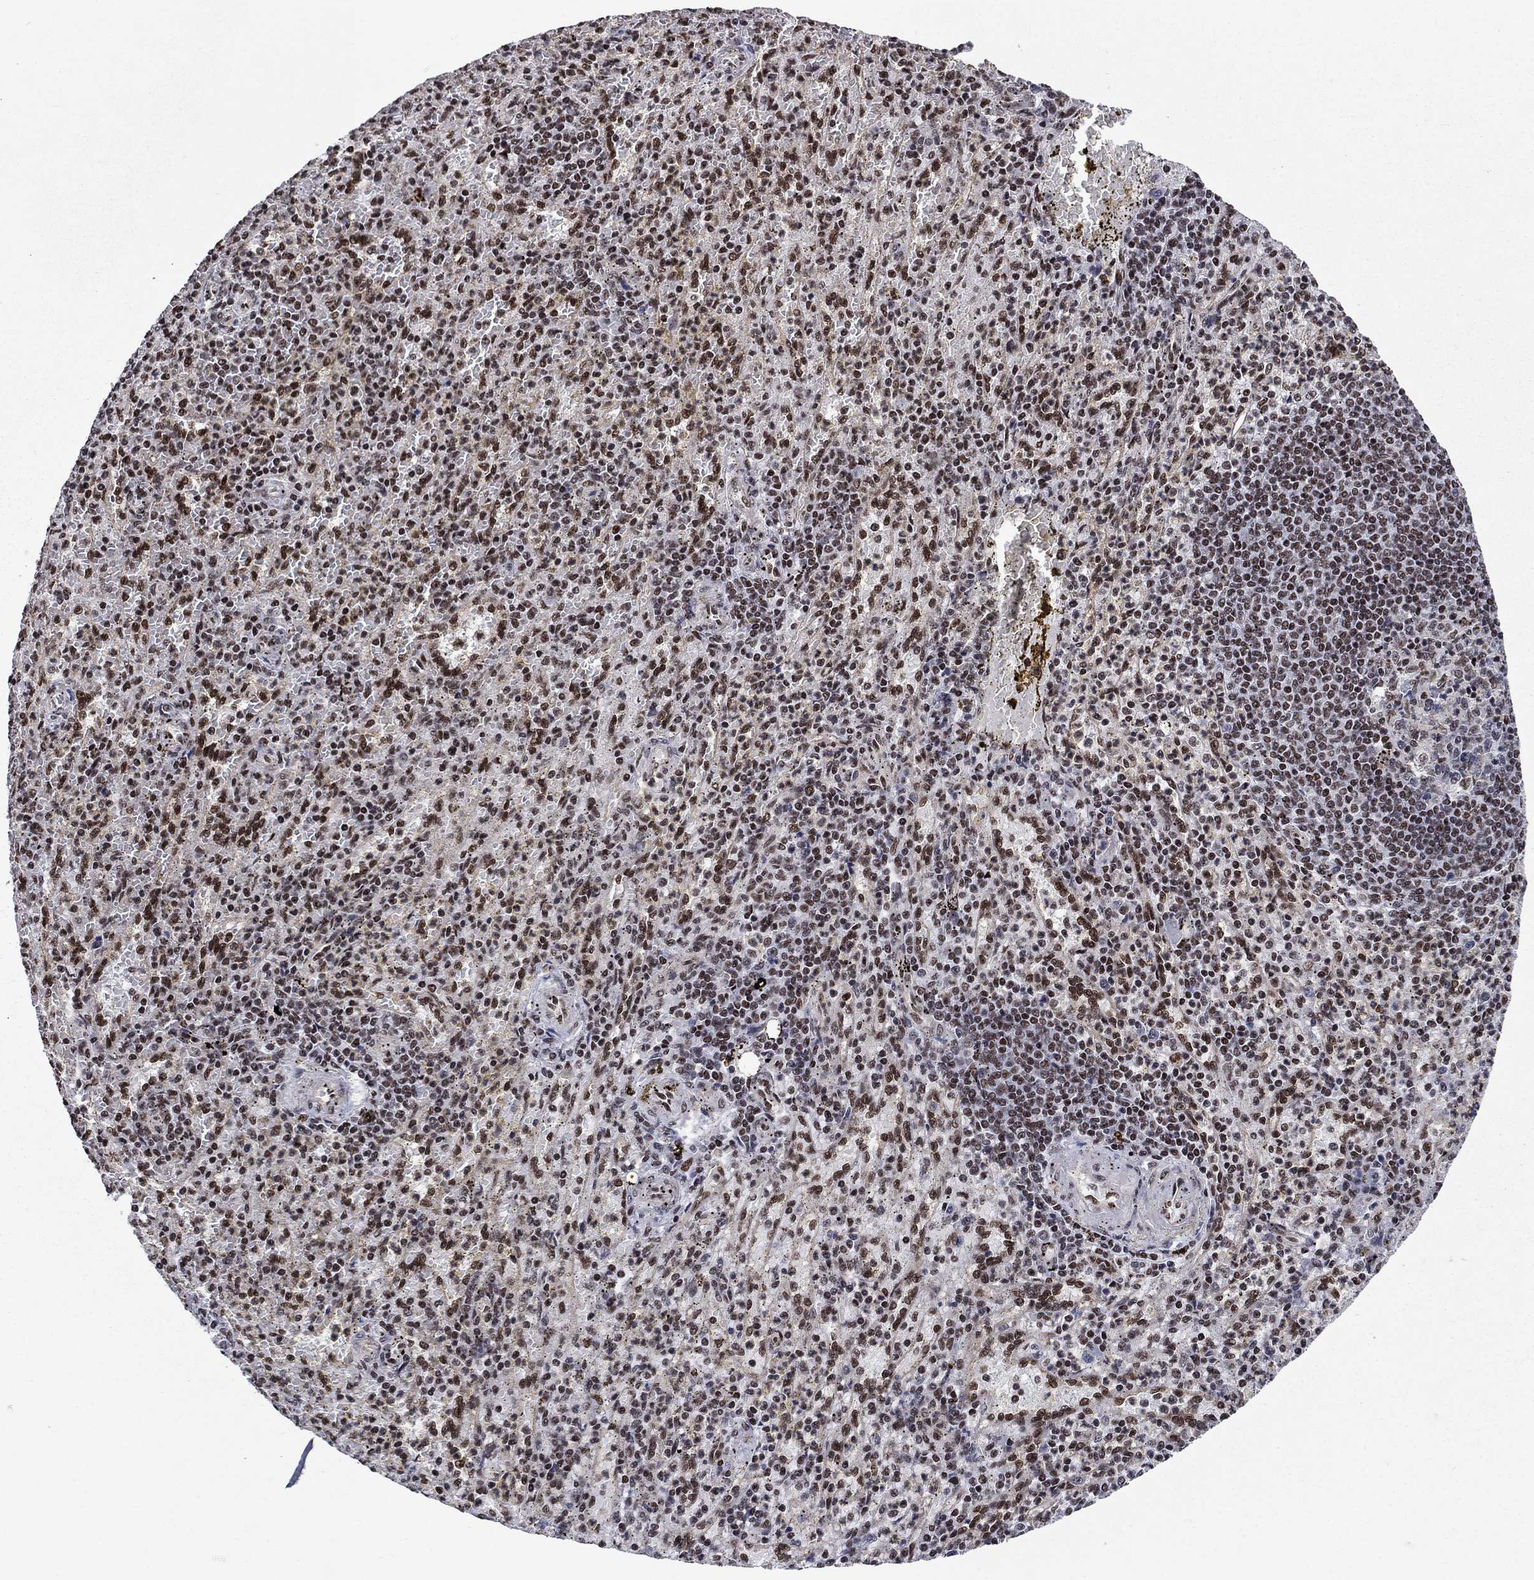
{"staining": {"intensity": "moderate", "quantity": ">75%", "location": "nuclear"}, "tissue": "spleen", "cell_type": "Cells in red pulp", "image_type": "normal", "snomed": [{"axis": "morphology", "description": "Normal tissue, NOS"}, {"axis": "topography", "description": "Spleen"}], "caption": "This is an image of IHC staining of unremarkable spleen, which shows moderate positivity in the nuclear of cells in red pulp.", "gene": "RPRD1B", "patient": {"sex": "female", "age": 74}}